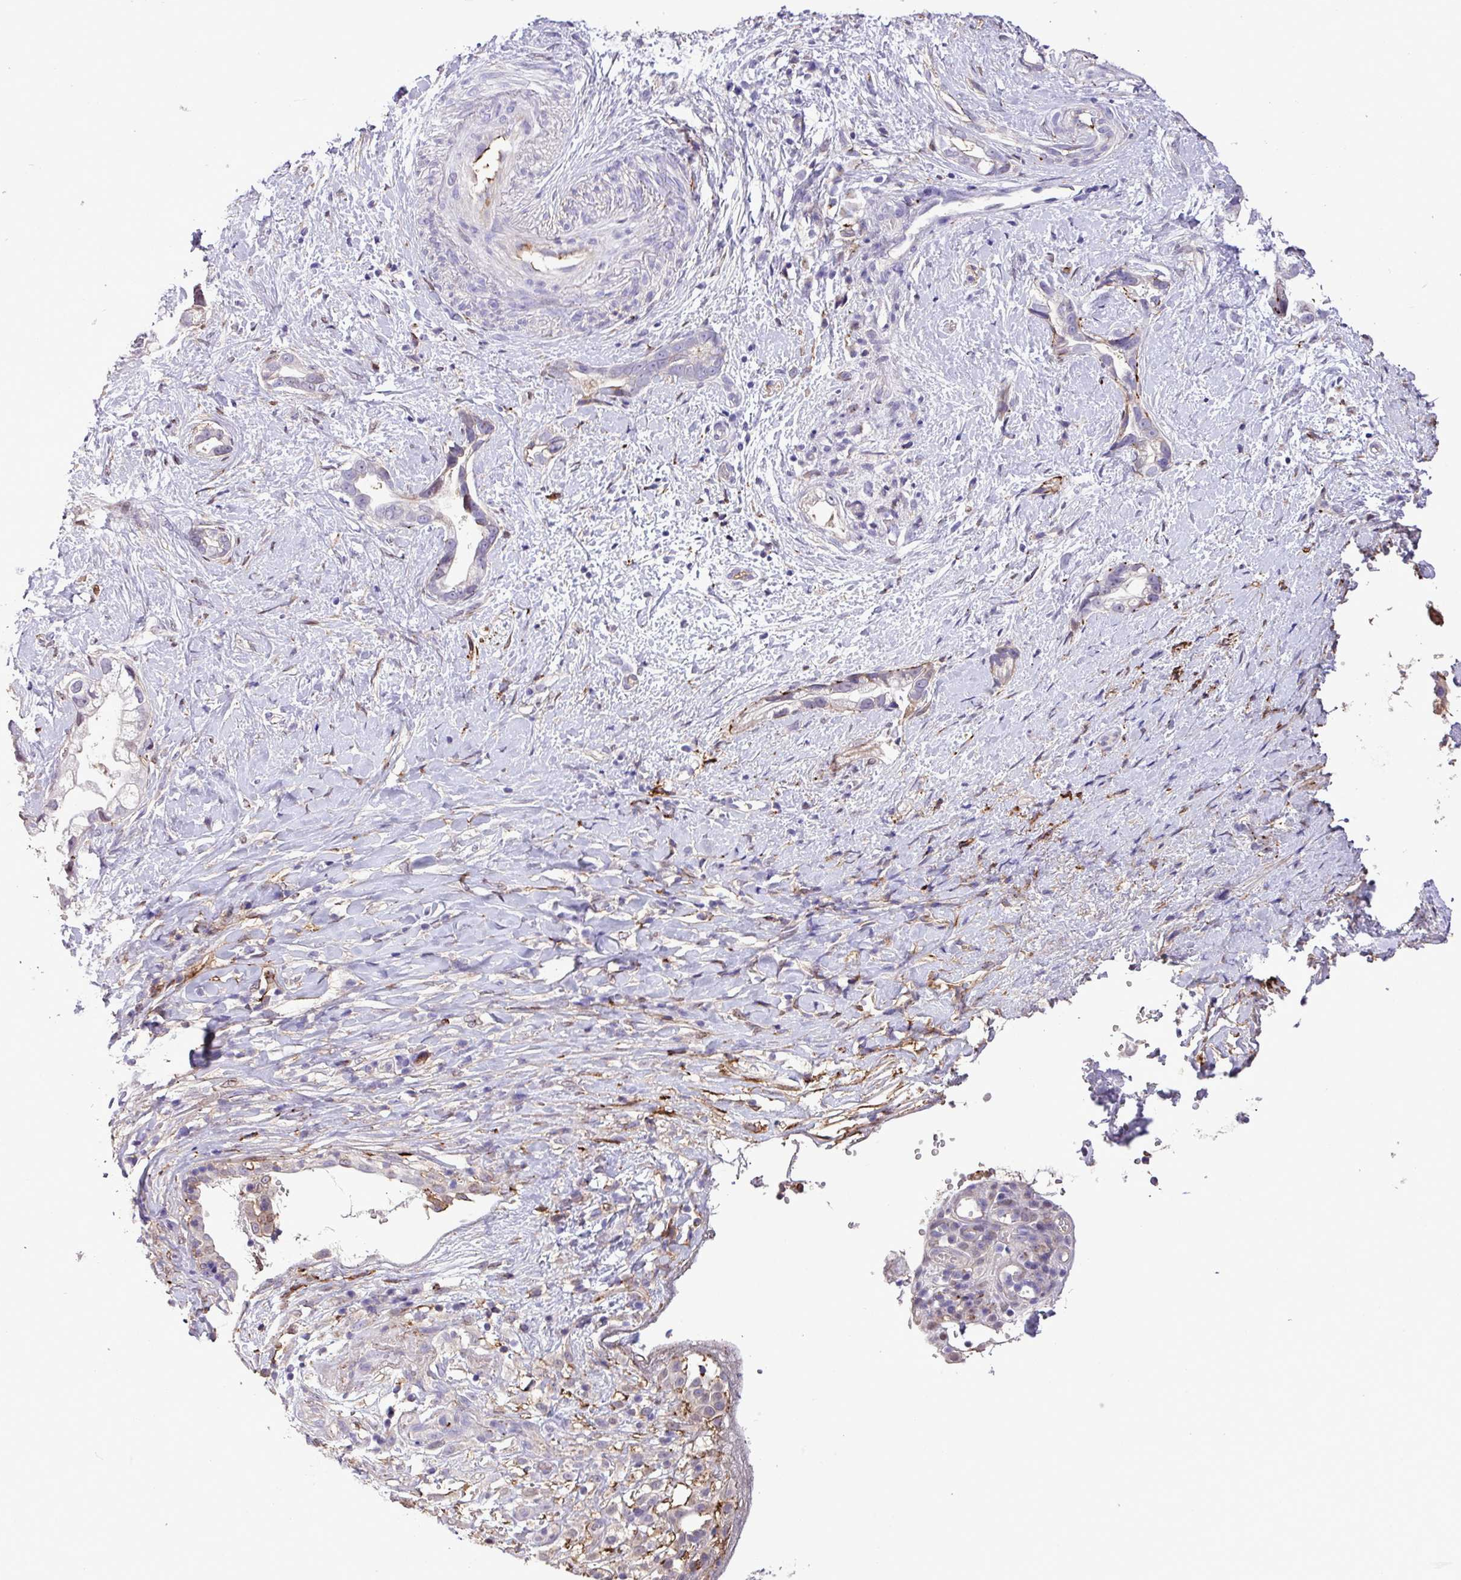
{"staining": {"intensity": "negative", "quantity": "none", "location": "none"}, "tissue": "stomach cancer", "cell_type": "Tumor cells", "image_type": "cancer", "snomed": [{"axis": "morphology", "description": "Adenocarcinoma, NOS"}, {"axis": "topography", "description": "Stomach"}], "caption": "IHC of human adenocarcinoma (stomach) exhibits no staining in tumor cells.", "gene": "RPP25L", "patient": {"sex": "male", "age": 55}}